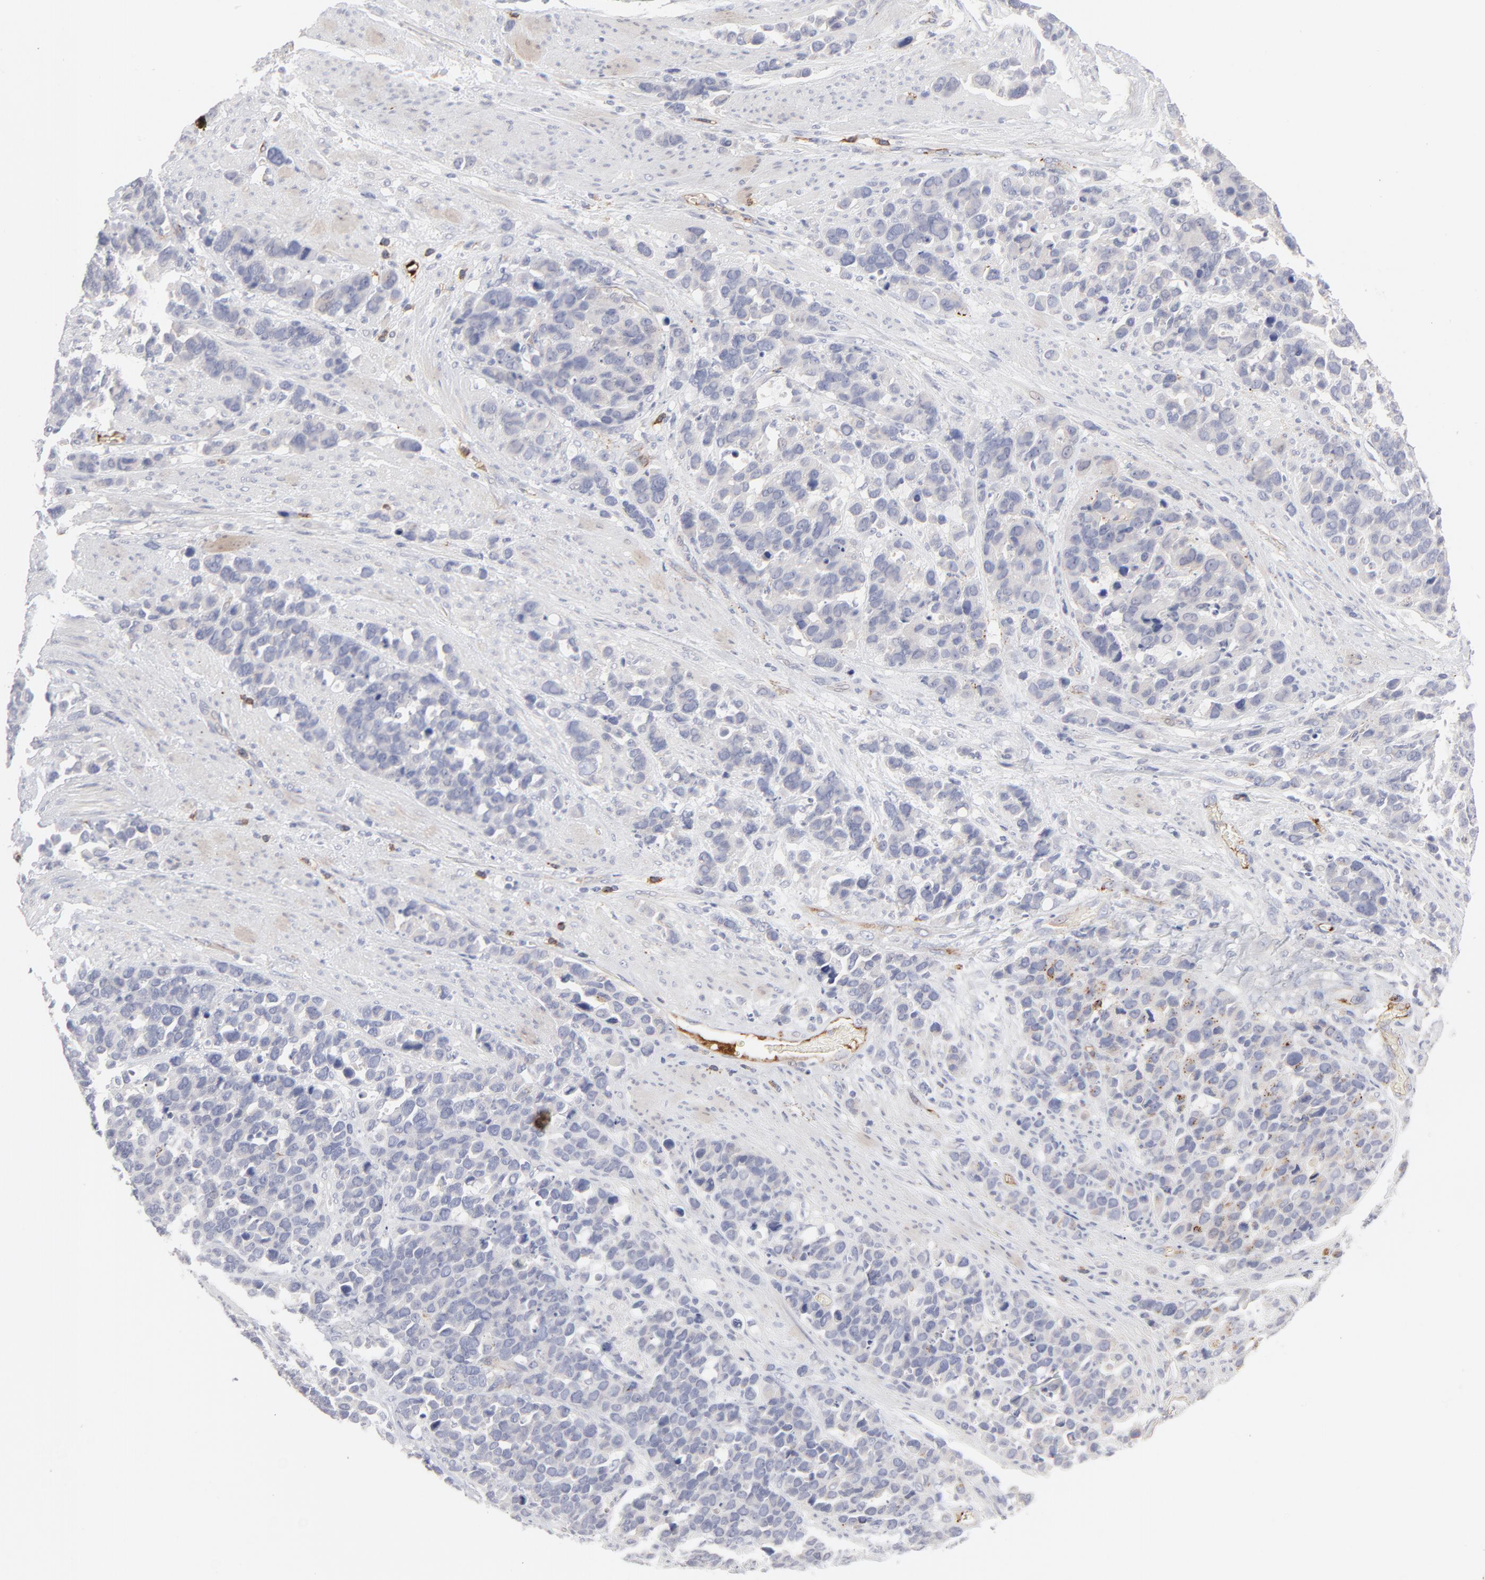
{"staining": {"intensity": "negative", "quantity": "none", "location": "none"}, "tissue": "stomach cancer", "cell_type": "Tumor cells", "image_type": "cancer", "snomed": [{"axis": "morphology", "description": "Adenocarcinoma, NOS"}, {"axis": "topography", "description": "Stomach, upper"}], "caption": "Immunohistochemistry image of neoplastic tissue: human stomach adenocarcinoma stained with DAB displays no significant protein expression in tumor cells.", "gene": "CCR3", "patient": {"sex": "male", "age": 71}}